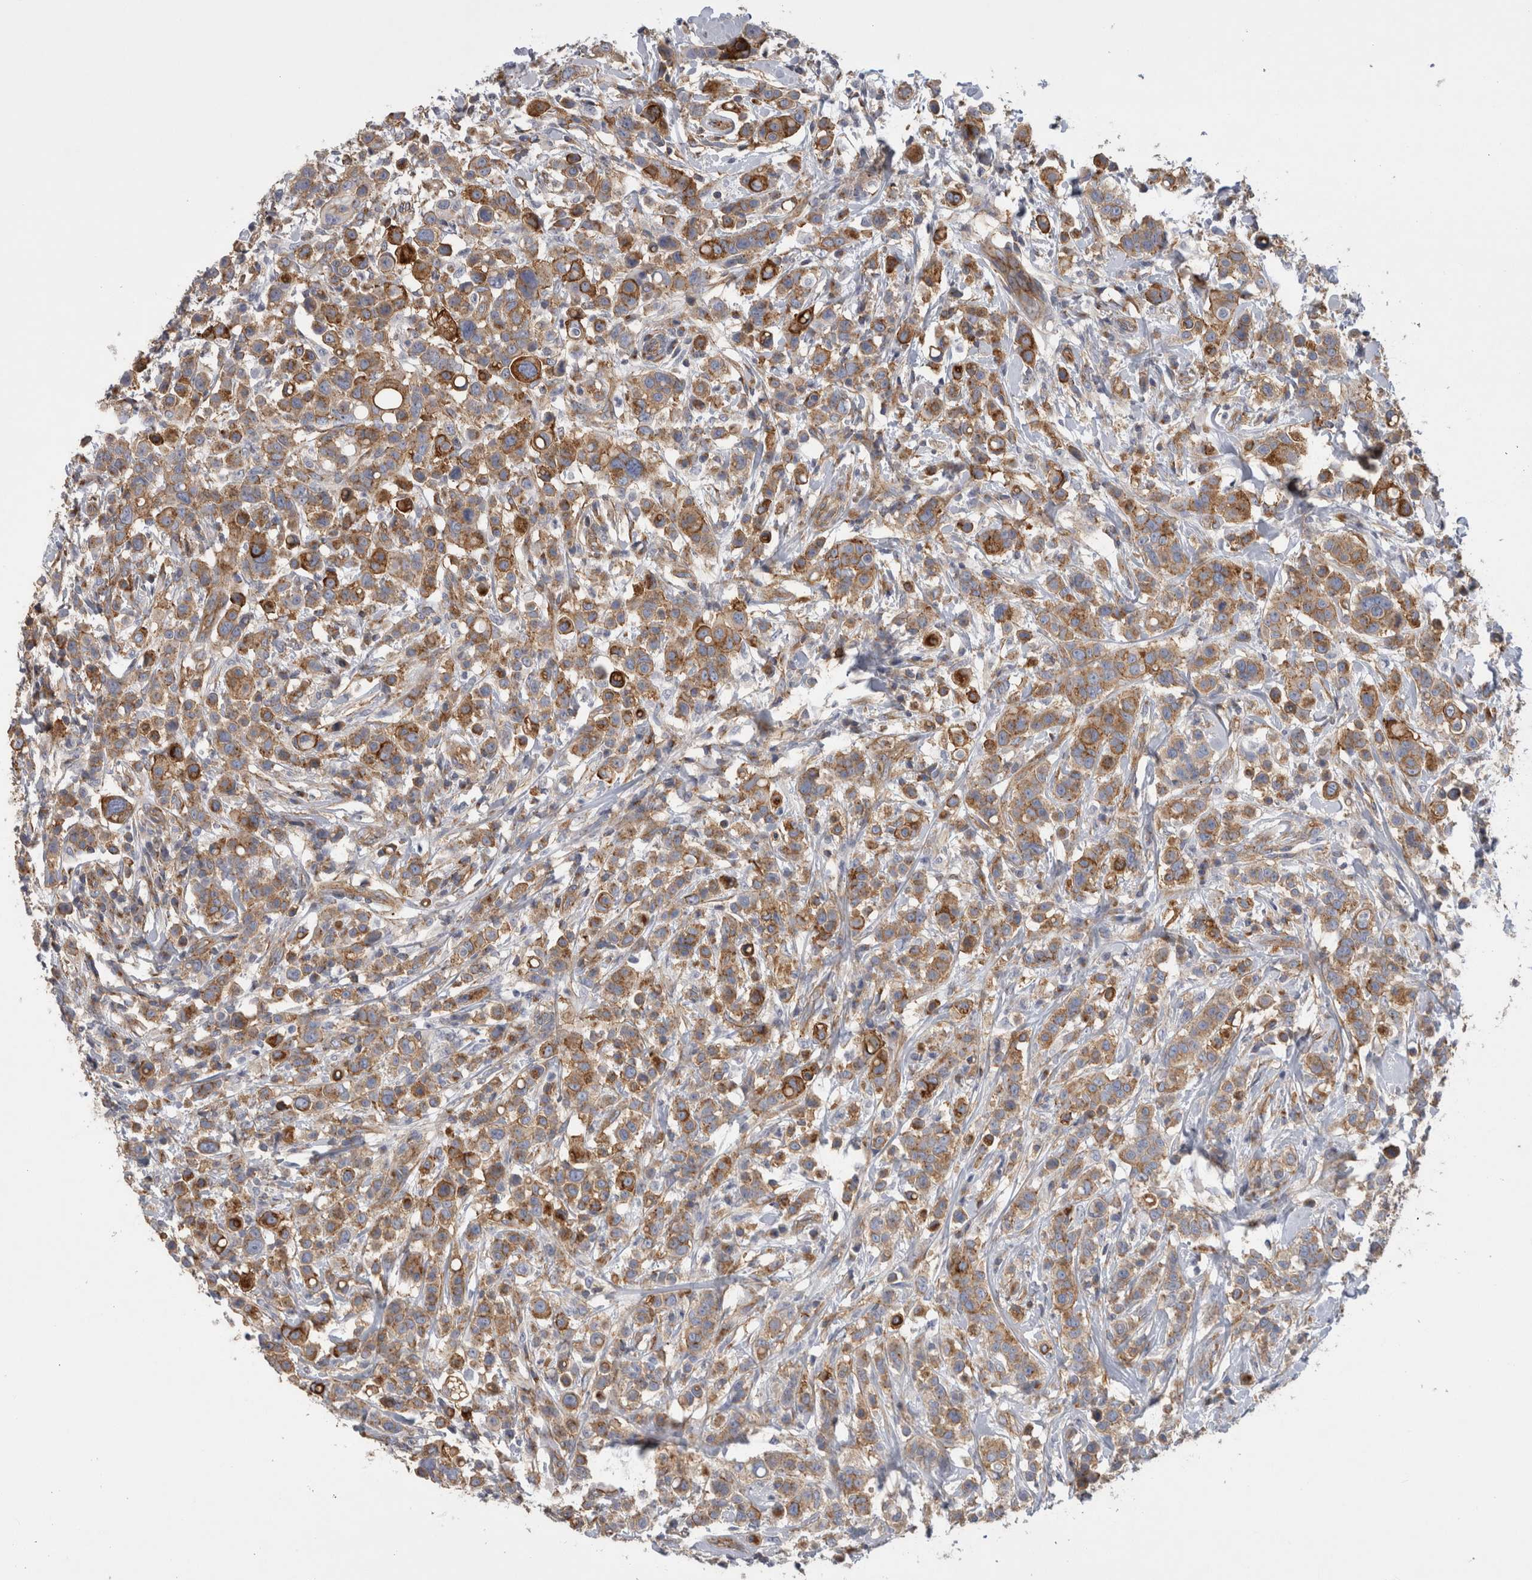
{"staining": {"intensity": "moderate", "quantity": ">75%", "location": "cytoplasmic/membranous"}, "tissue": "breast cancer", "cell_type": "Tumor cells", "image_type": "cancer", "snomed": [{"axis": "morphology", "description": "Duct carcinoma"}, {"axis": "topography", "description": "Breast"}], "caption": "Human infiltrating ductal carcinoma (breast) stained with a brown dye displays moderate cytoplasmic/membranous positive positivity in approximately >75% of tumor cells.", "gene": "ATXN3", "patient": {"sex": "female", "age": 27}}